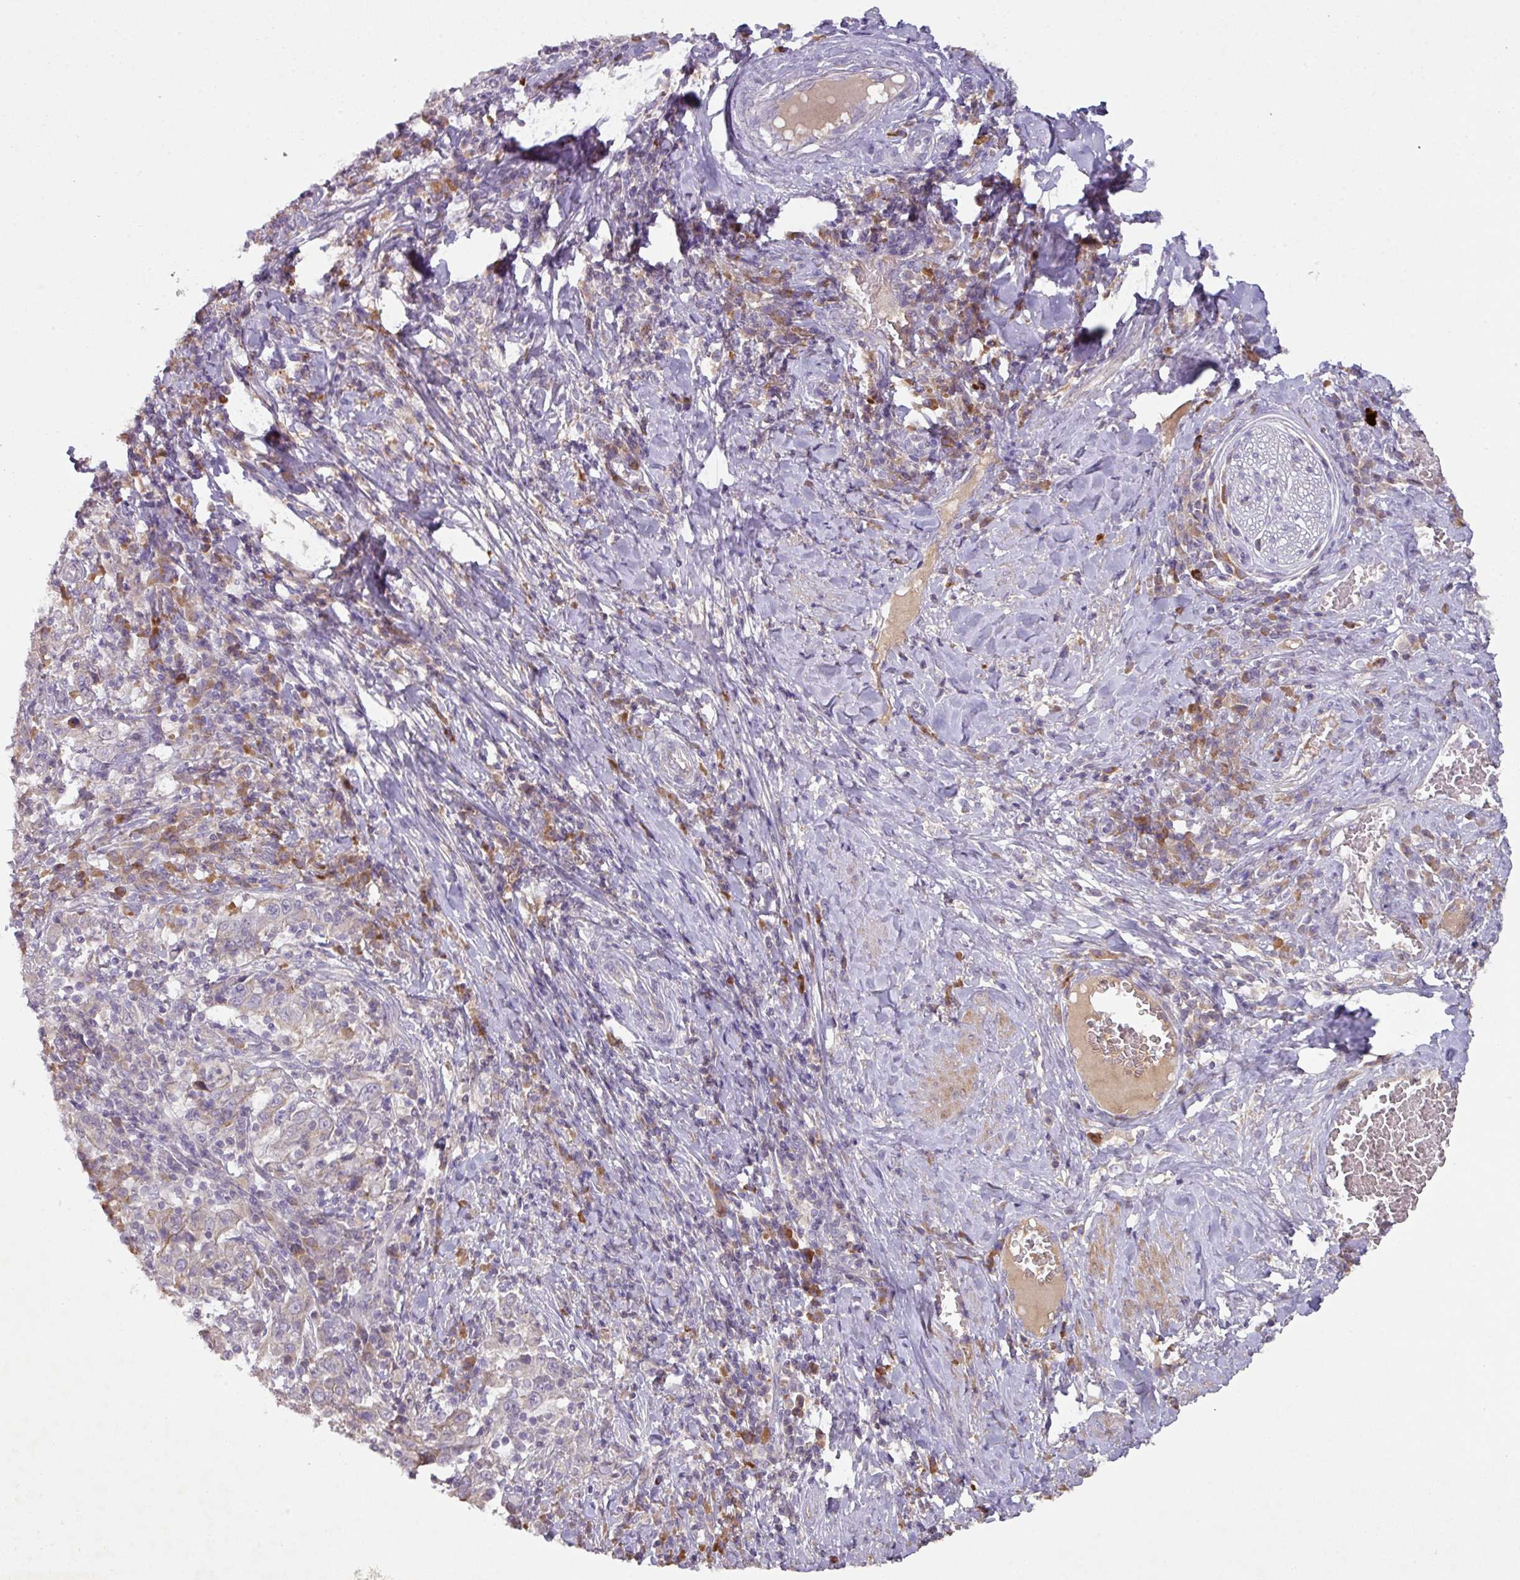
{"staining": {"intensity": "negative", "quantity": "none", "location": "none"}, "tissue": "cervical cancer", "cell_type": "Tumor cells", "image_type": "cancer", "snomed": [{"axis": "morphology", "description": "Squamous cell carcinoma, NOS"}, {"axis": "topography", "description": "Cervix"}], "caption": "An IHC histopathology image of squamous cell carcinoma (cervical) is shown. There is no staining in tumor cells of squamous cell carcinoma (cervical).", "gene": "ZNF266", "patient": {"sex": "female", "age": 46}}